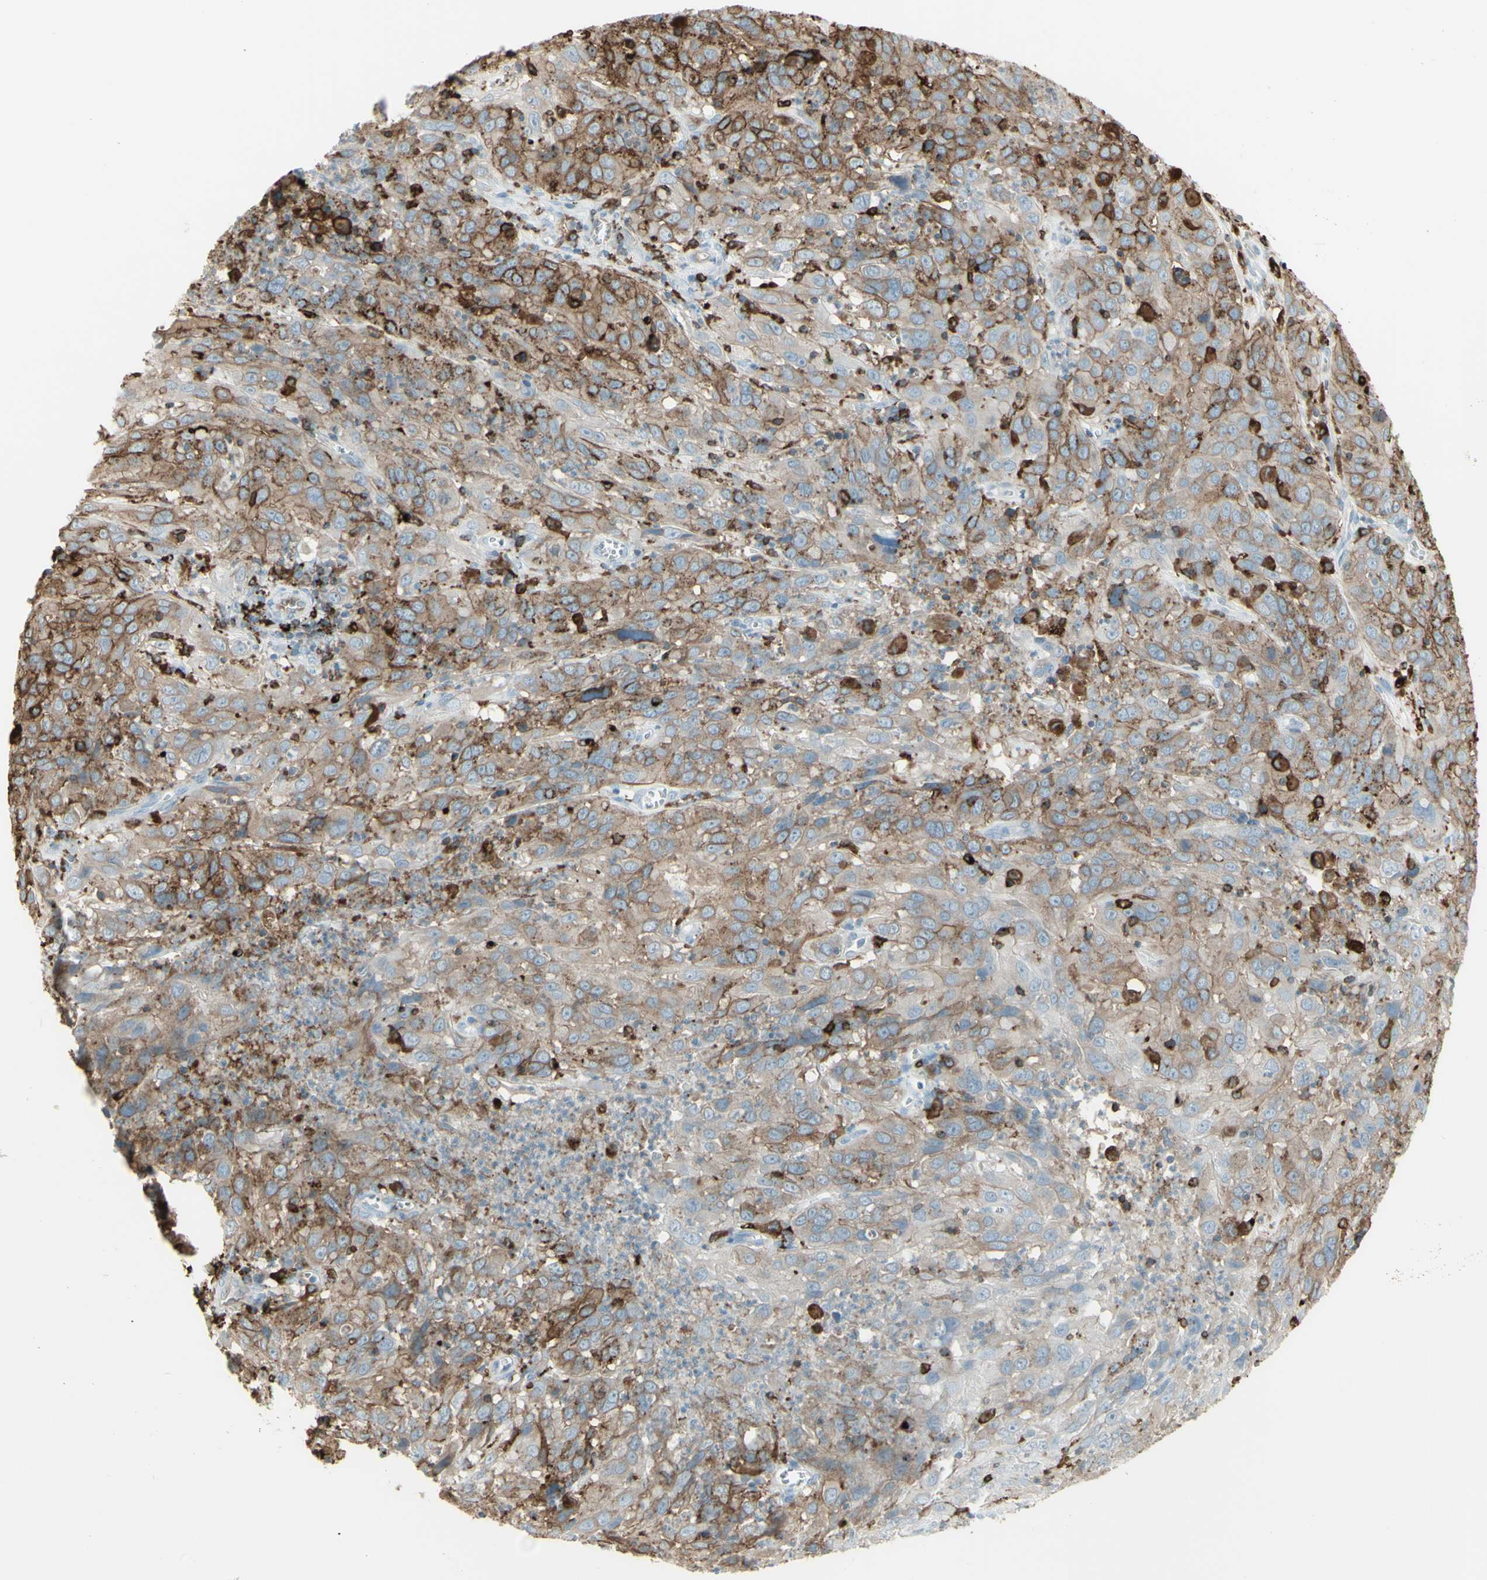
{"staining": {"intensity": "weak", "quantity": ">75%", "location": "cytoplasmic/membranous"}, "tissue": "cervical cancer", "cell_type": "Tumor cells", "image_type": "cancer", "snomed": [{"axis": "morphology", "description": "Squamous cell carcinoma, NOS"}, {"axis": "topography", "description": "Cervix"}], "caption": "Human squamous cell carcinoma (cervical) stained for a protein (brown) exhibits weak cytoplasmic/membranous positive staining in about >75% of tumor cells.", "gene": "HLA-DPB1", "patient": {"sex": "female", "age": 32}}